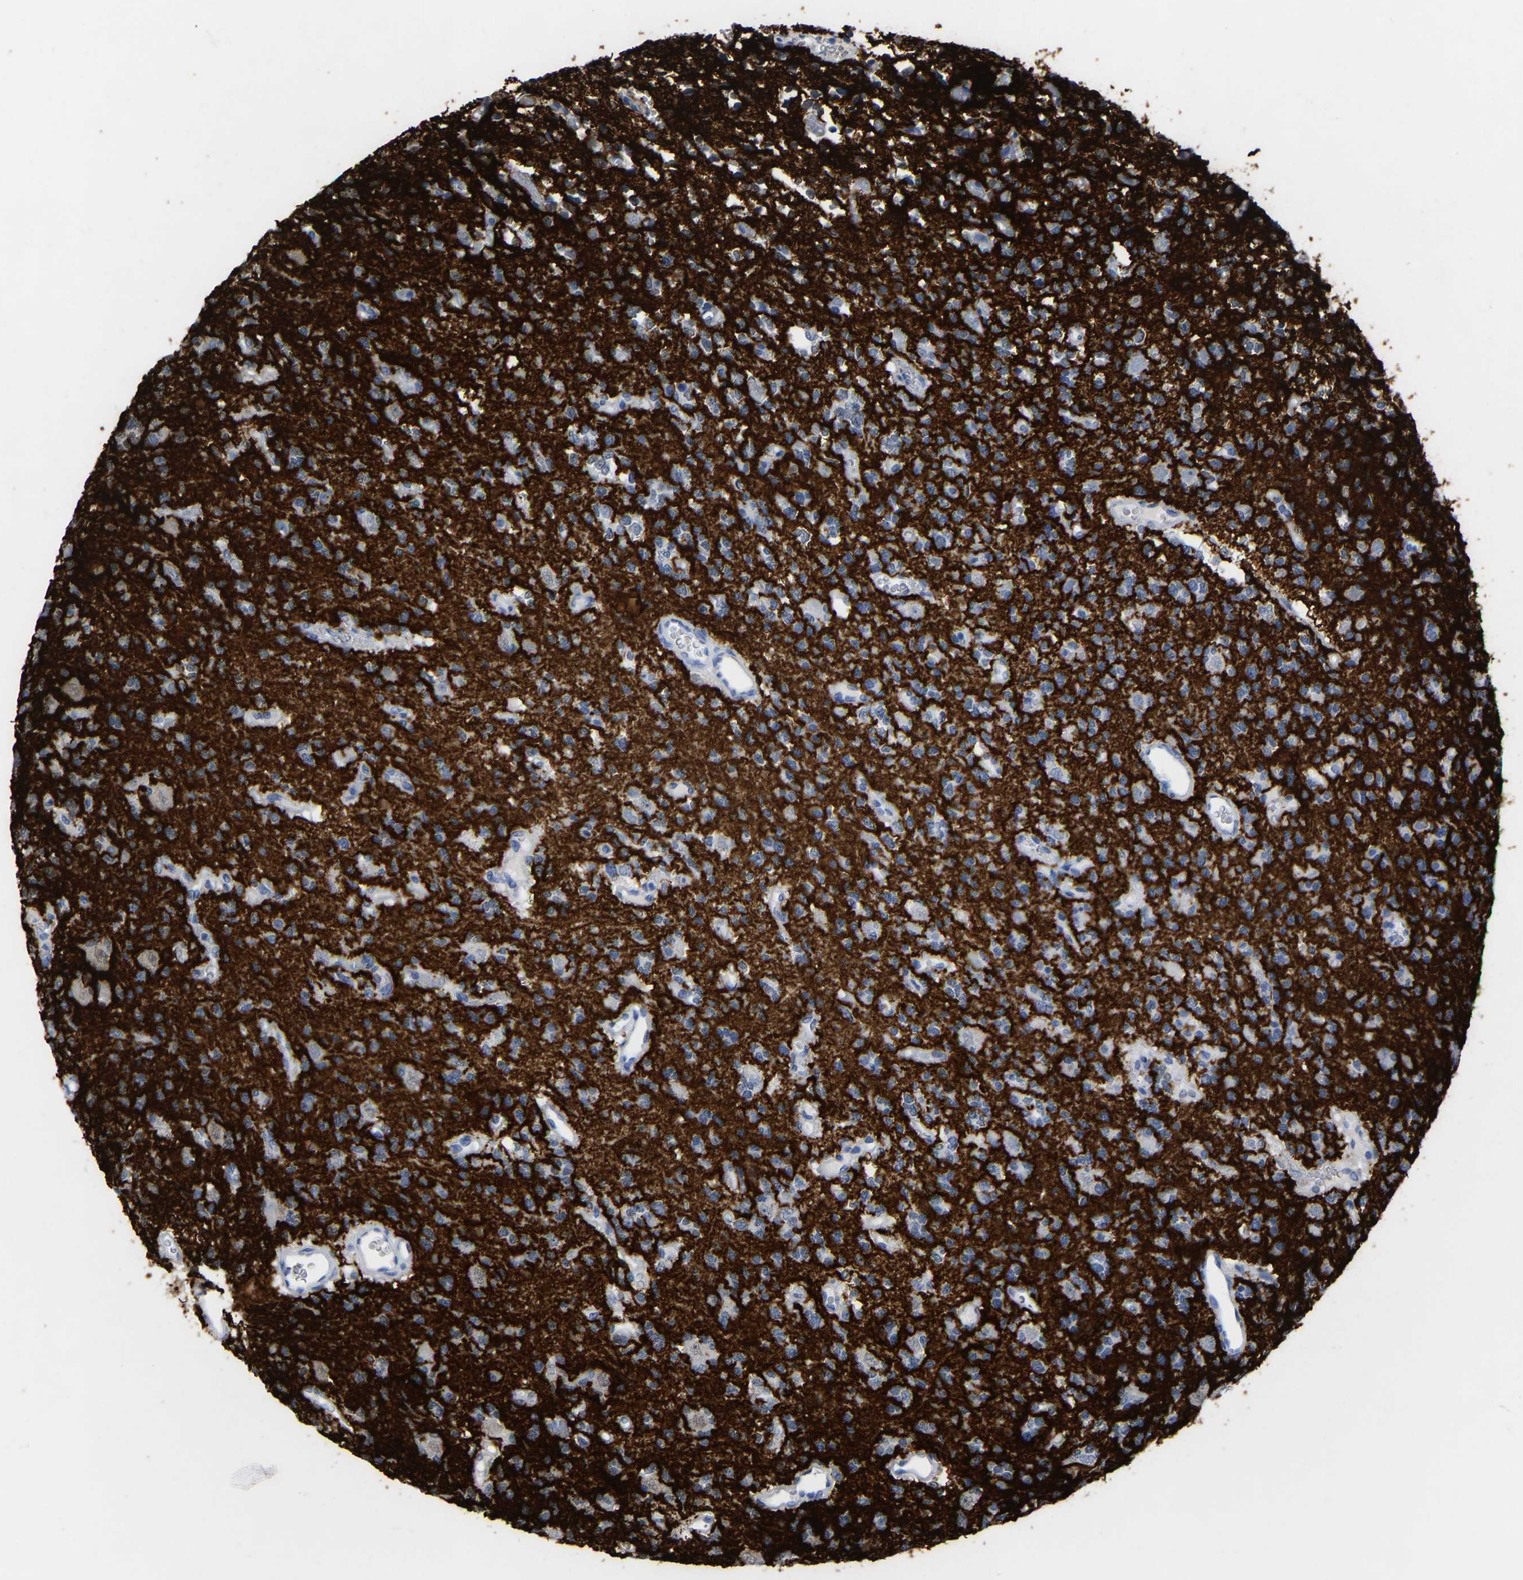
{"staining": {"intensity": "negative", "quantity": "none", "location": "none"}, "tissue": "glioma", "cell_type": "Tumor cells", "image_type": "cancer", "snomed": [{"axis": "morphology", "description": "Glioma, malignant, Low grade"}, {"axis": "topography", "description": "Brain"}], "caption": "IHC histopathology image of neoplastic tissue: human malignant low-grade glioma stained with DAB displays no significant protein expression in tumor cells.", "gene": "HAPLN1", "patient": {"sex": "male", "age": 38}}